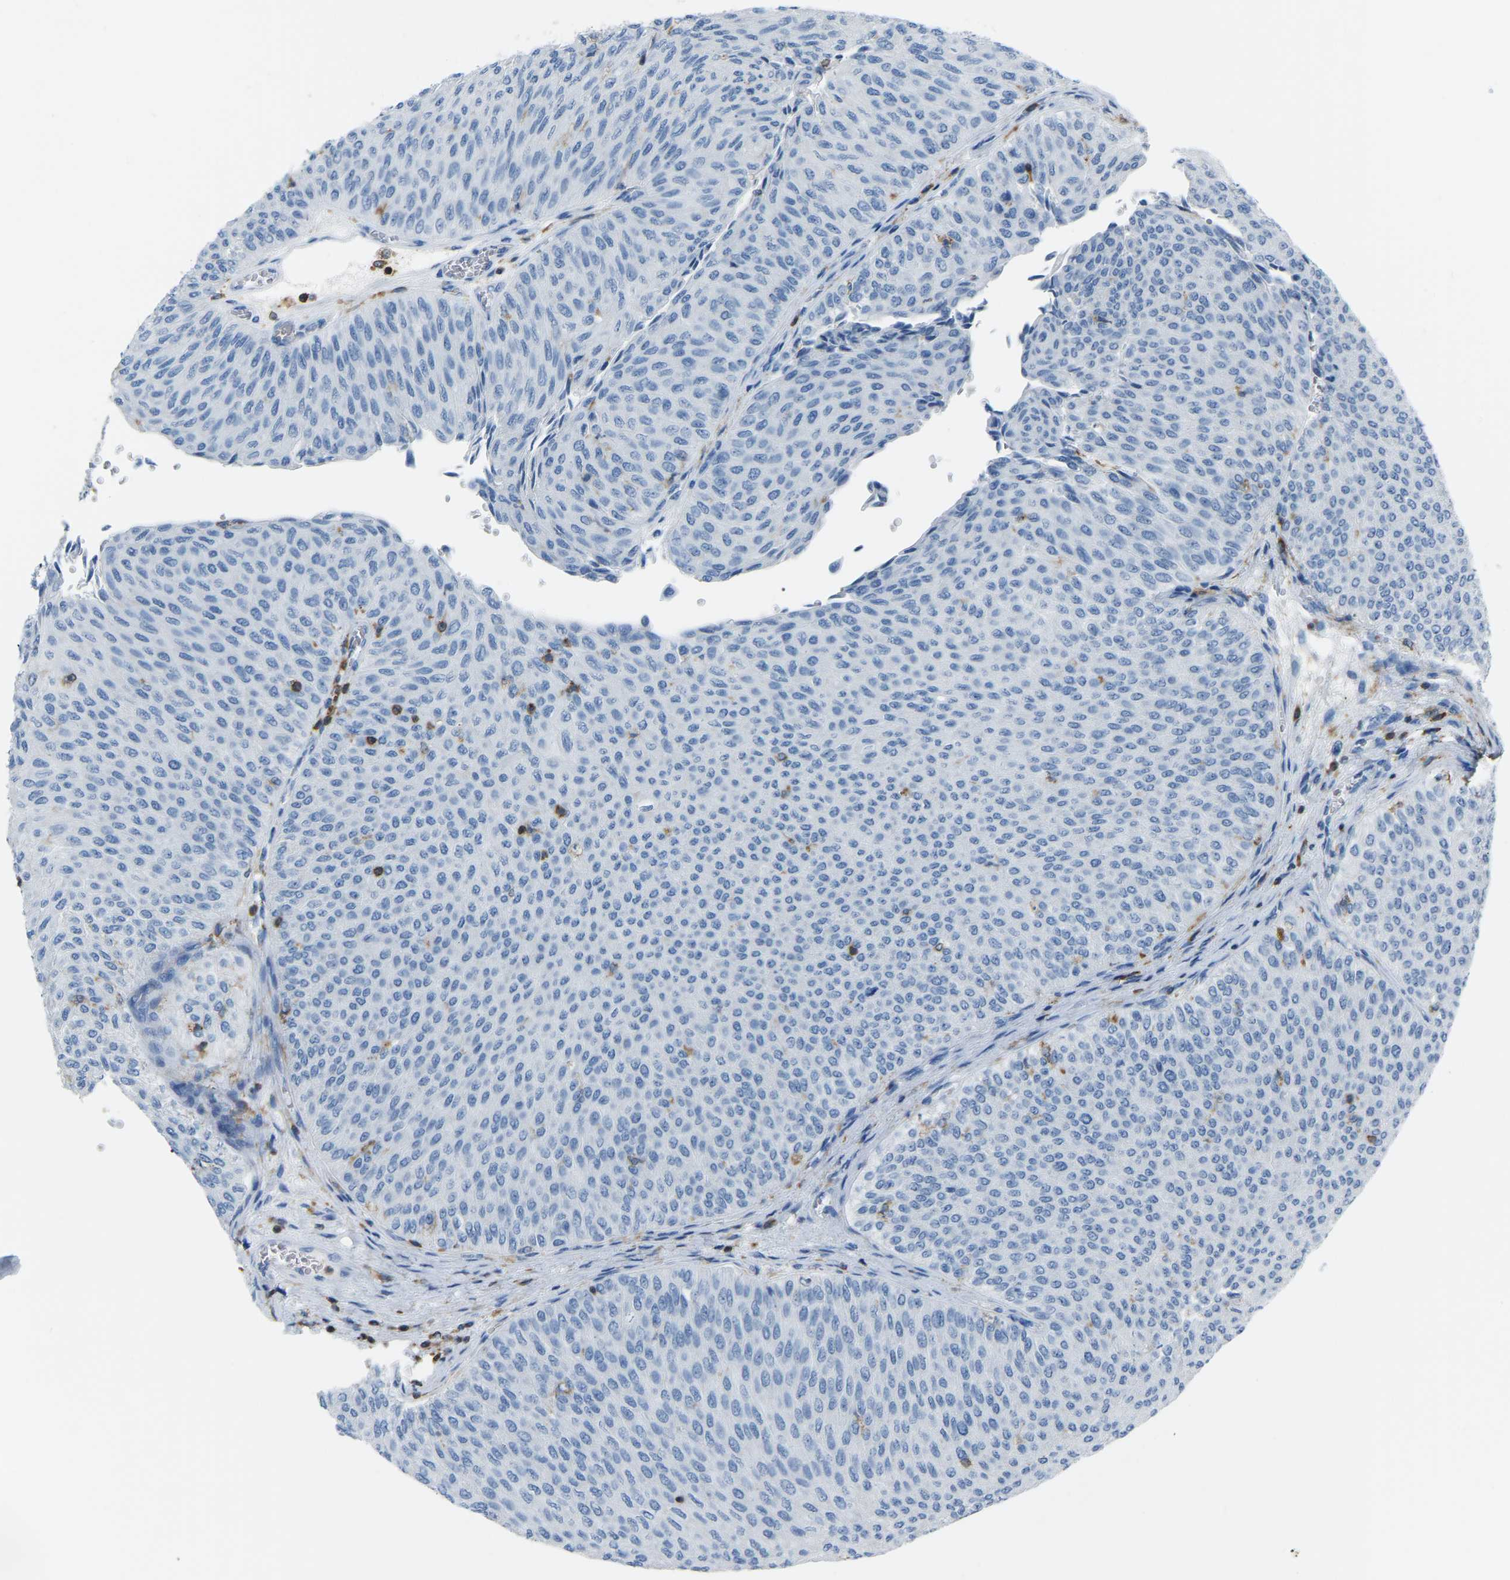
{"staining": {"intensity": "negative", "quantity": "none", "location": "none"}, "tissue": "urothelial cancer", "cell_type": "Tumor cells", "image_type": "cancer", "snomed": [{"axis": "morphology", "description": "Urothelial carcinoma, Low grade"}, {"axis": "topography", "description": "Urinary bladder"}], "caption": "The immunohistochemistry photomicrograph has no significant positivity in tumor cells of urothelial cancer tissue. (IHC, brightfield microscopy, high magnification).", "gene": "ARHGAP45", "patient": {"sex": "male", "age": 78}}